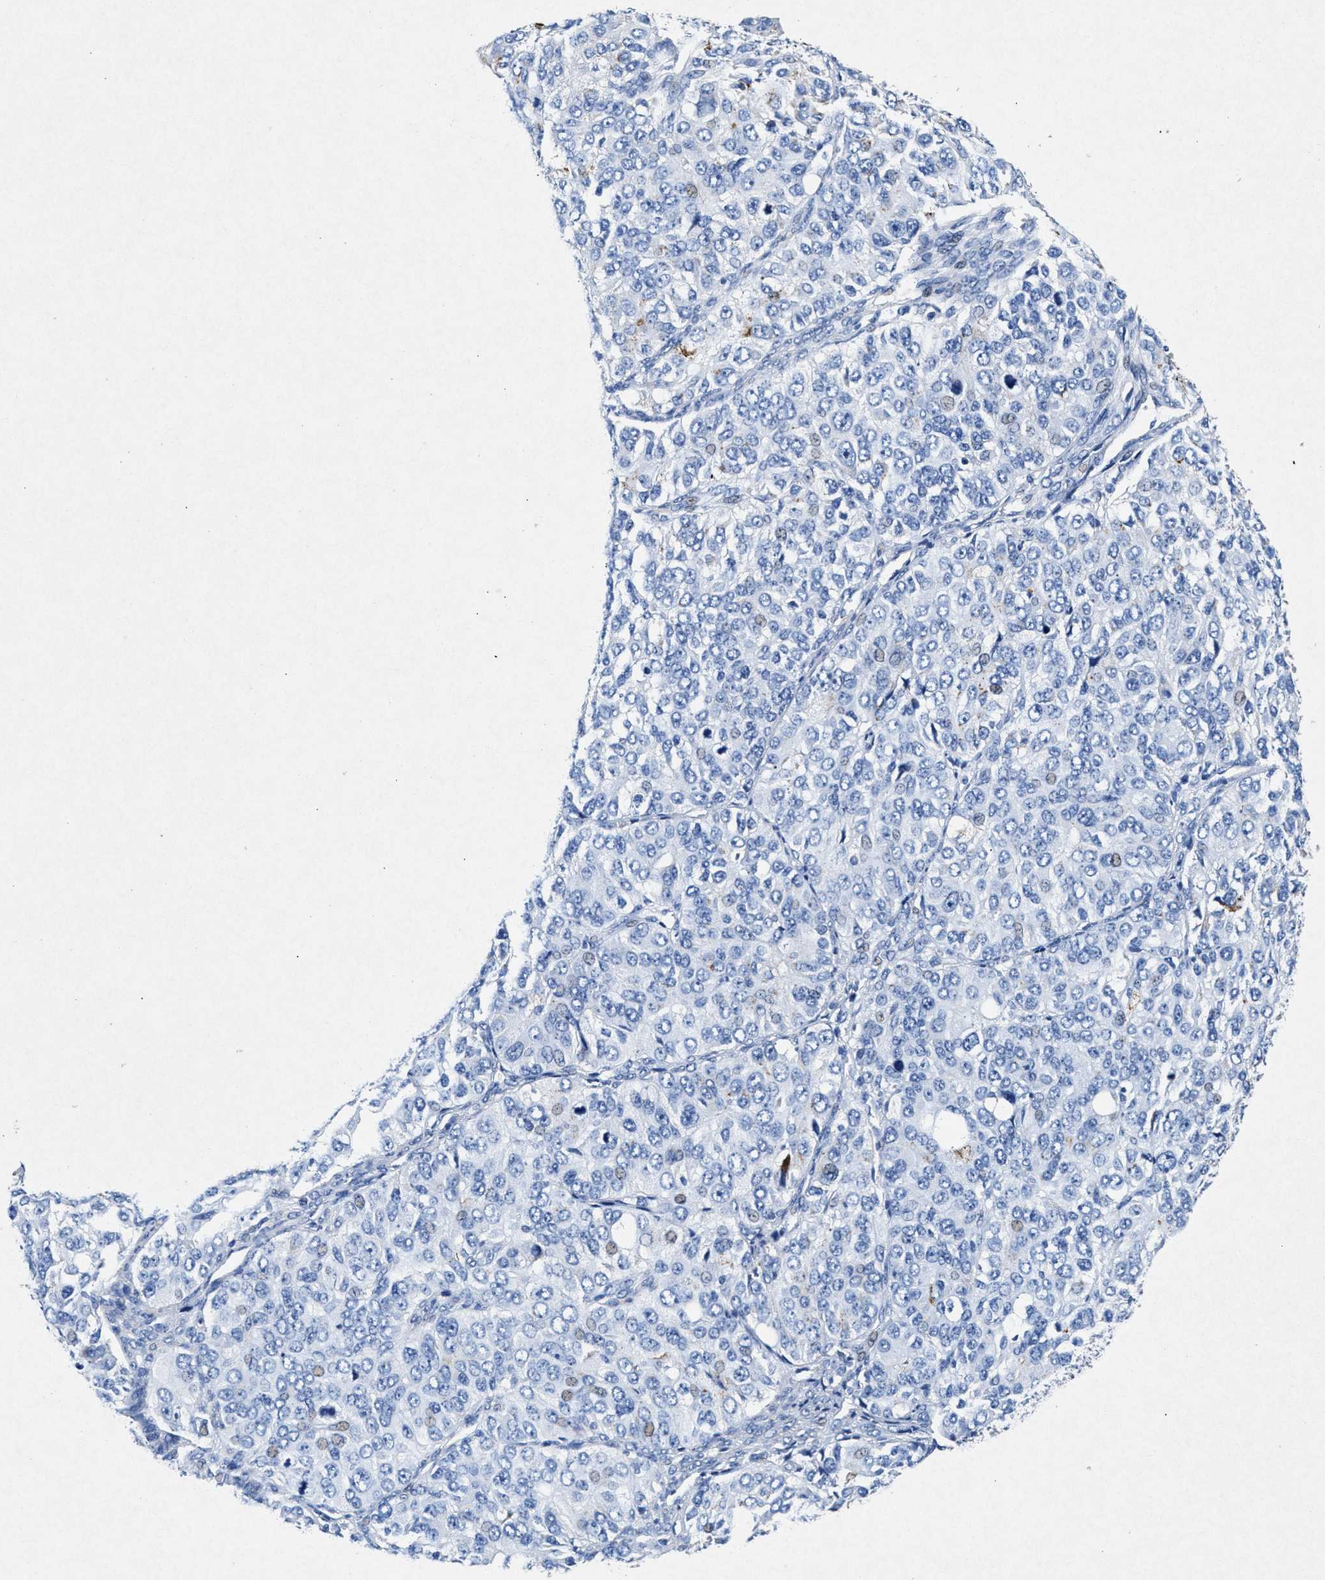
{"staining": {"intensity": "weak", "quantity": "<25%", "location": "nuclear"}, "tissue": "ovarian cancer", "cell_type": "Tumor cells", "image_type": "cancer", "snomed": [{"axis": "morphology", "description": "Carcinoma, endometroid"}, {"axis": "topography", "description": "Ovary"}], "caption": "A histopathology image of ovarian endometroid carcinoma stained for a protein reveals no brown staining in tumor cells. Nuclei are stained in blue.", "gene": "MAP6", "patient": {"sex": "female", "age": 51}}